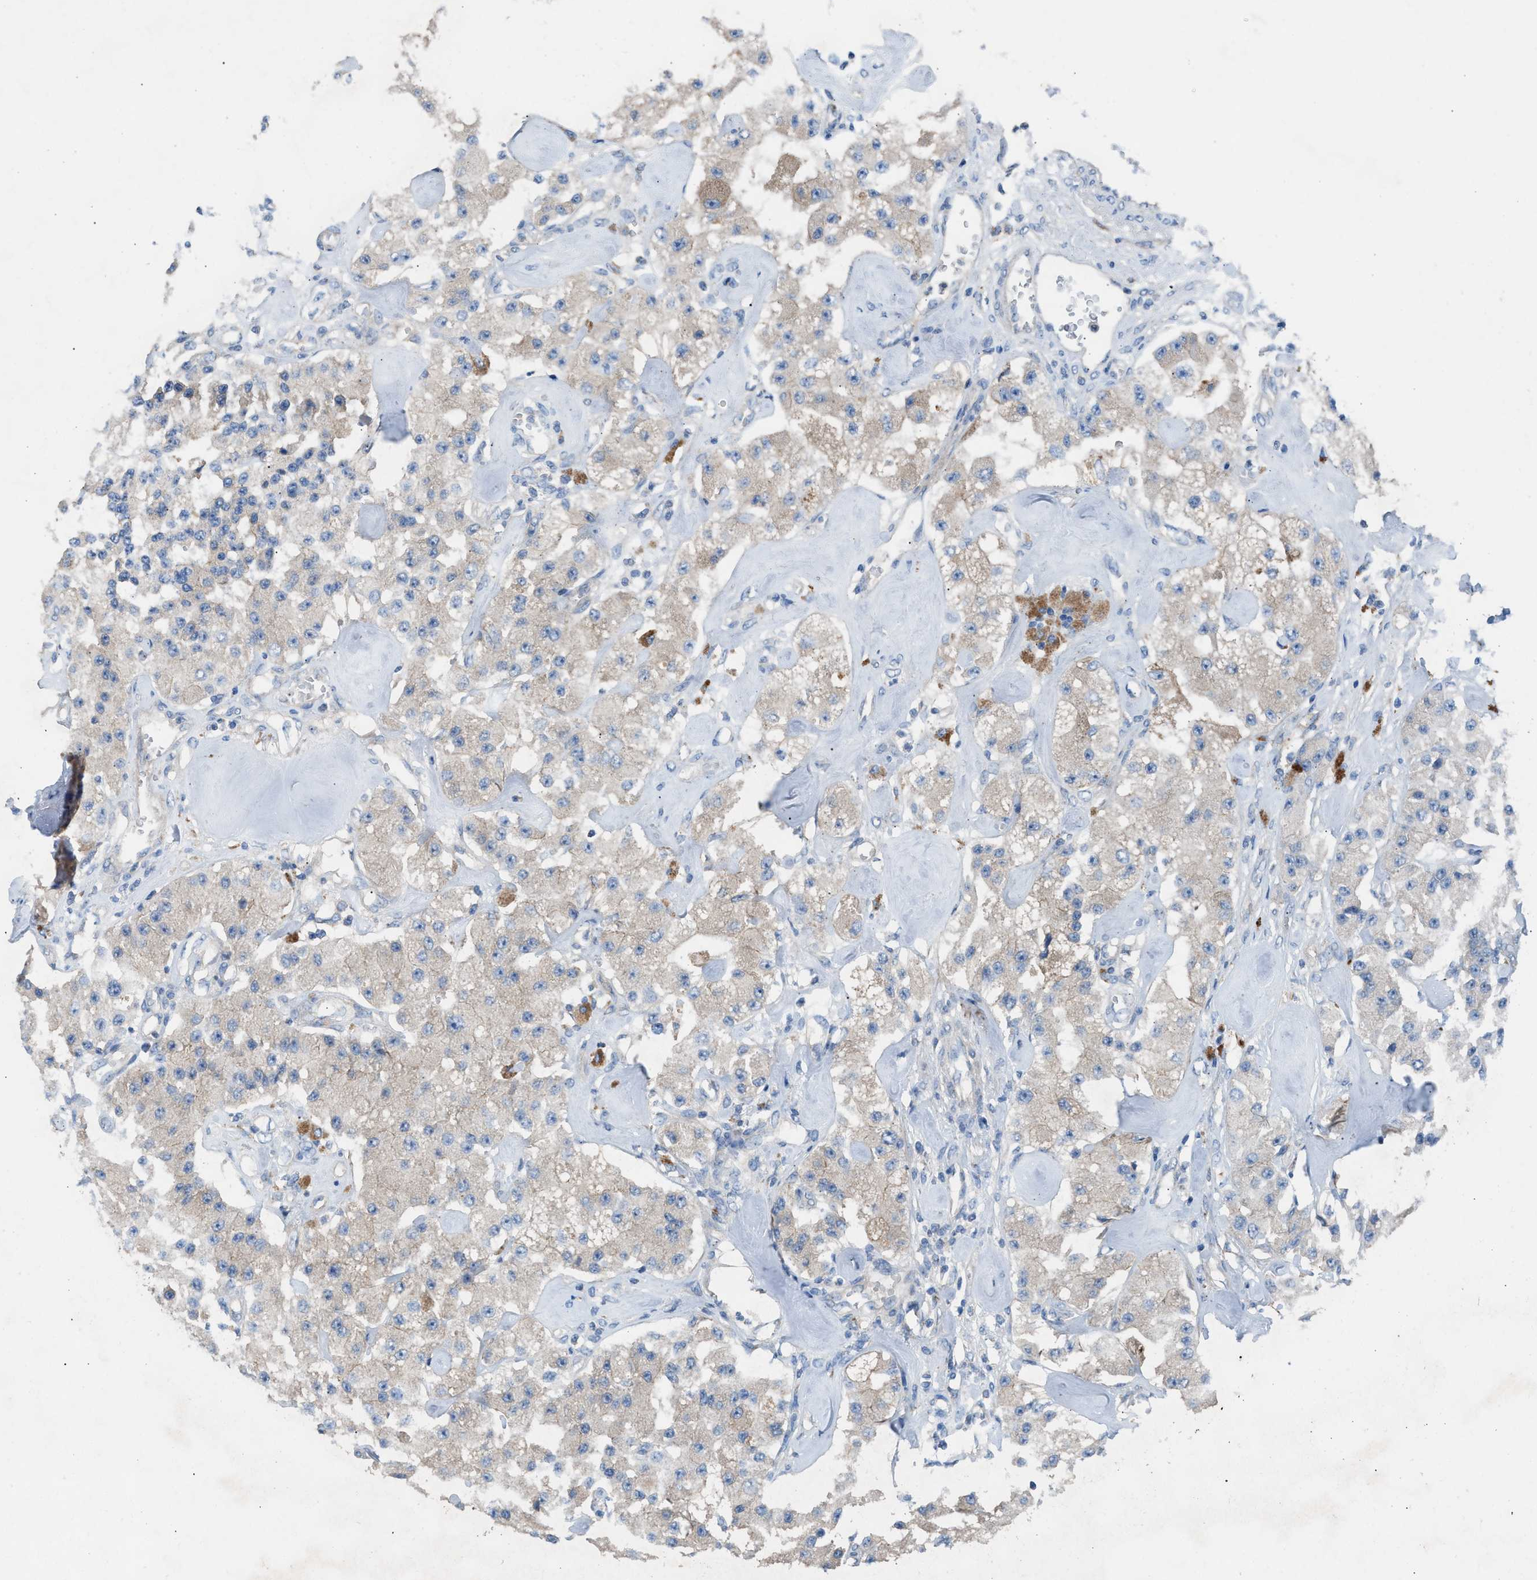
{"staining": {"intensity": "weak", "quantity": "<25%", "location": "cytoplasmic/membranous"}, "tissue": "carcinoid", "cell_type": "Tumor cells", "image_type": "cancer", "snomed": [{"axis": "morphology", "description": "Carcinoid, malignant, NOS"}, {"axis": "topography", "description": "Pancreas"}], "caption": "An image of malignant carcinoid stained for a protein demonstrates no brown staining in tumor cells.", "gene": "AOAH", "patient": {"sex": "male", "age": 41}}